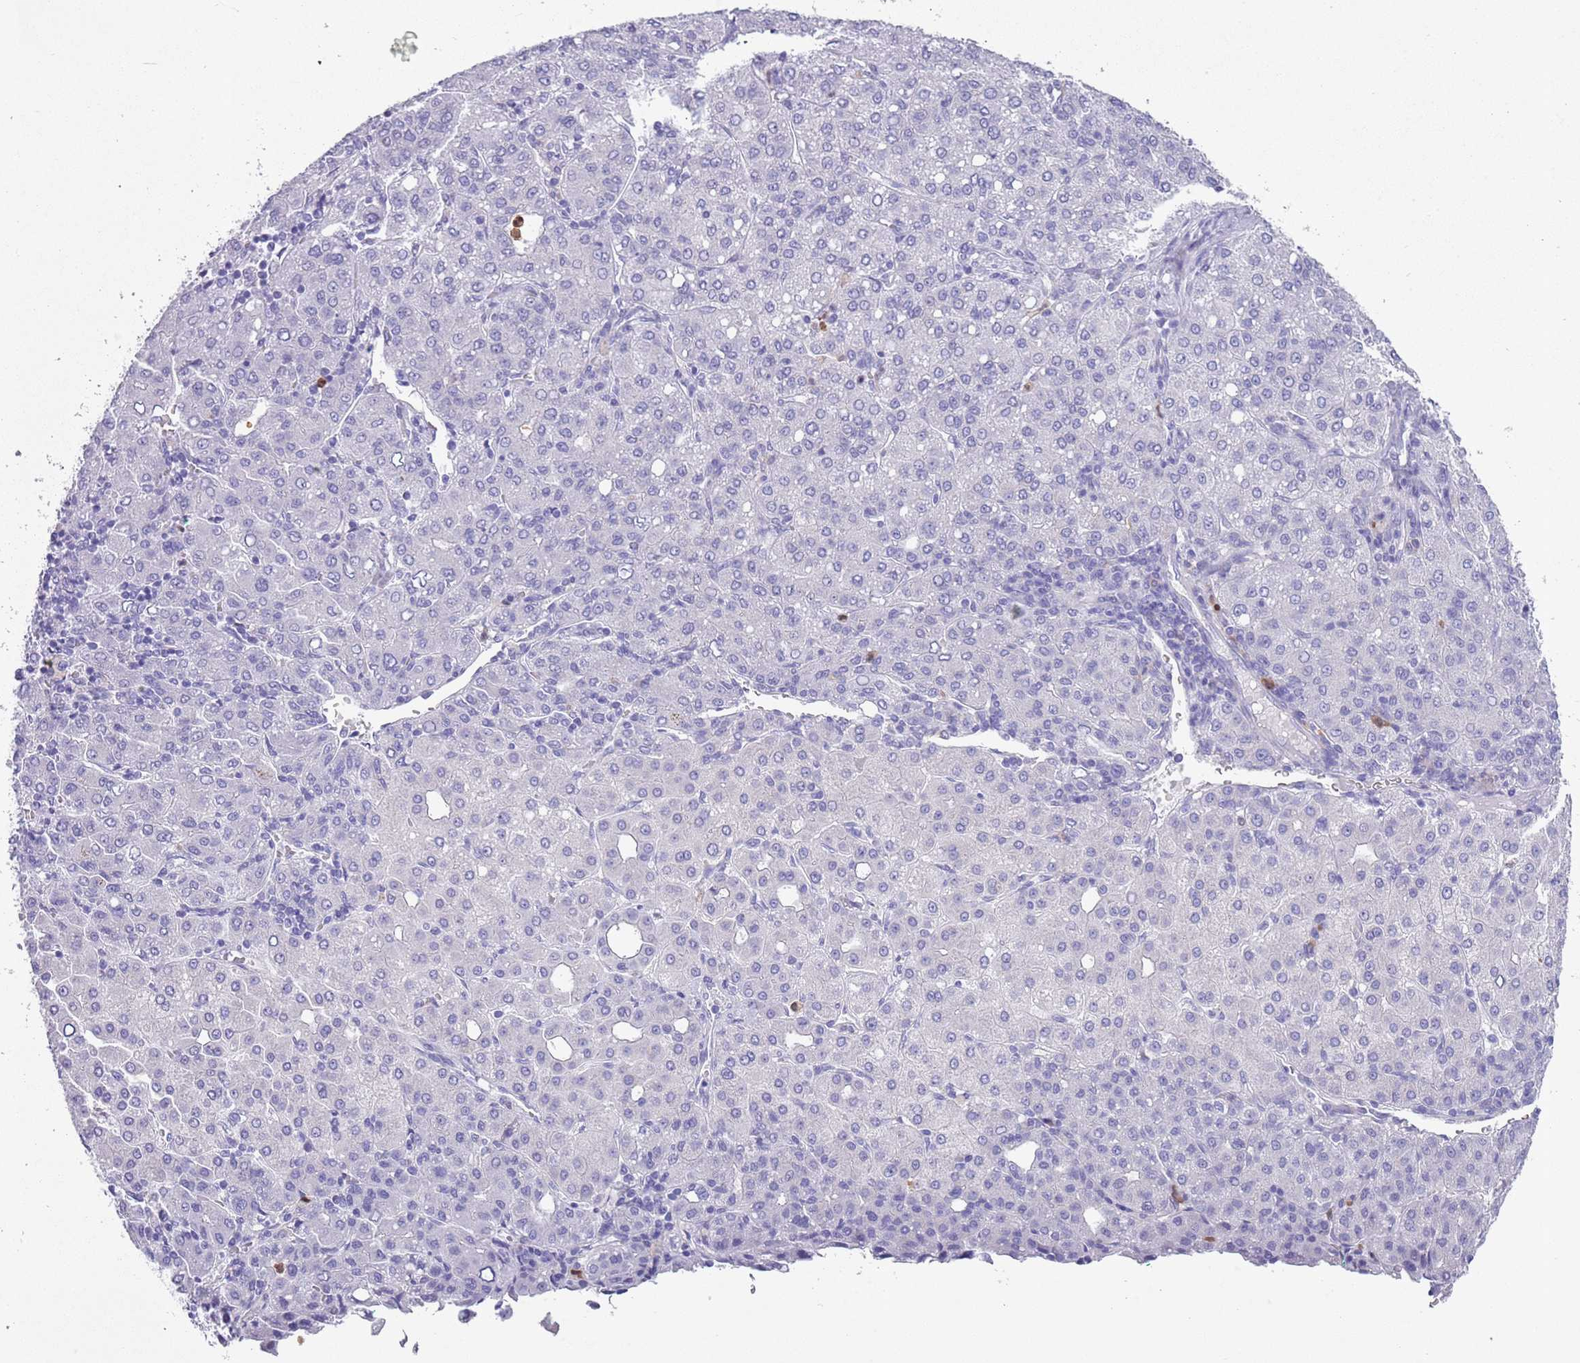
{"staining": {"intensity": "negative", "quantity": "none", "location": "none"}, "tissue": "liver cancer", "cell_type": "Tumor cells", "image_type": "cancer", "snomed": [{"axis": "morphology", "description": "Carcinoma, Hepatocellular, NOS"}, {"axis": "topography", "description": "Liver"}], "caption": "There is no significant staining in tumor cells of liver cancer (hepatocellular carcinoma). Nuclei are stained in blue.", "gene": "ZFP2", "patient": {"sex": "male", "age": 65}}